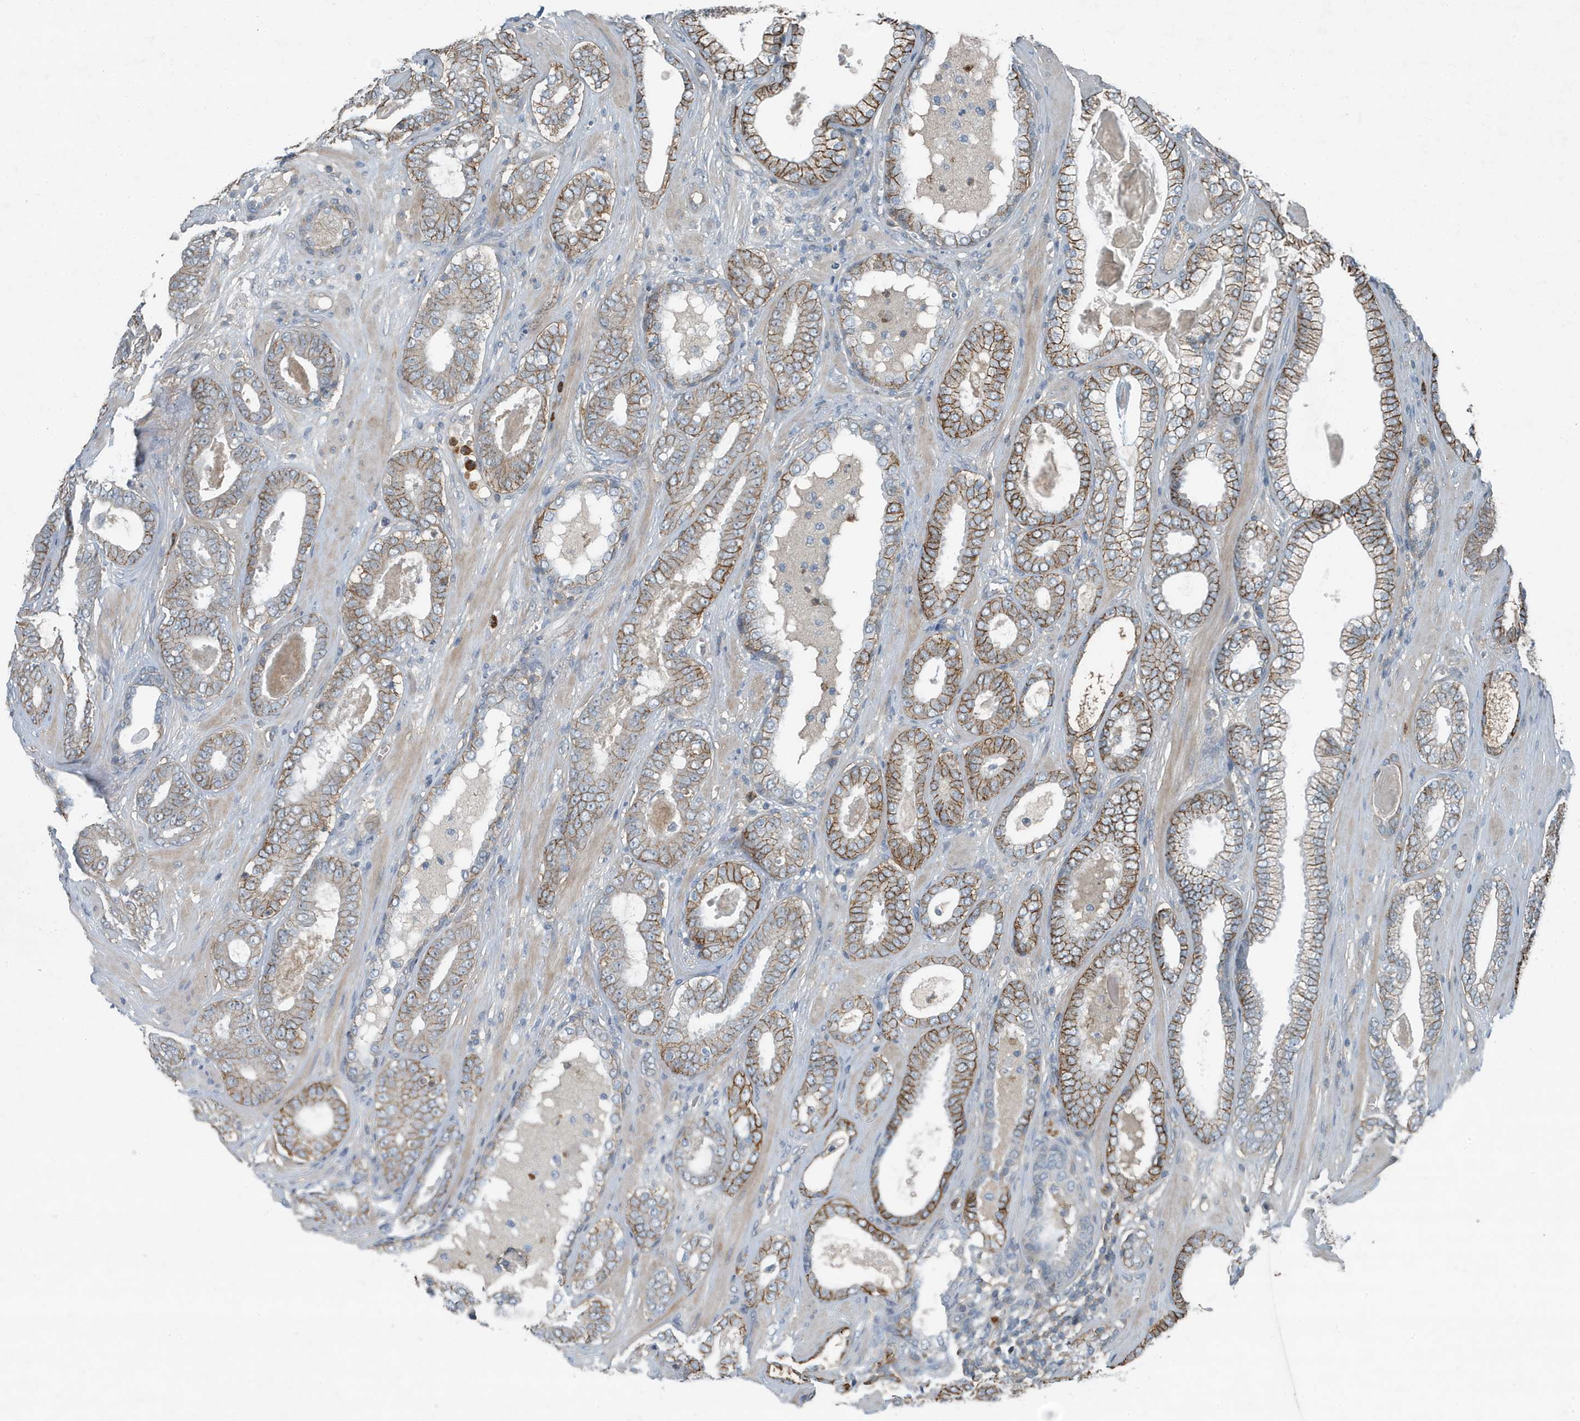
{"staining": {"intensity": "moderate", "quantity": "25%-75%", "location": "cytoplasmic/membranous"}, "tissue": "prostate cancer", "cell_type": "Tumor cells", "image_type": "cancer", "snomed": [{"axis": "morphology", "description": "Adenocarcinoma, High grade"}, {"axis": "topography", "description": "Prostate"}], "caption": "Human prostate cancer stained for a protein (brown) displays moderate cytoplasmic/membranous positive expression in approximately 25%-75% of tumor cells.", "gene": "DAPP1", "patient": {"sex": "male", "age": 60}}